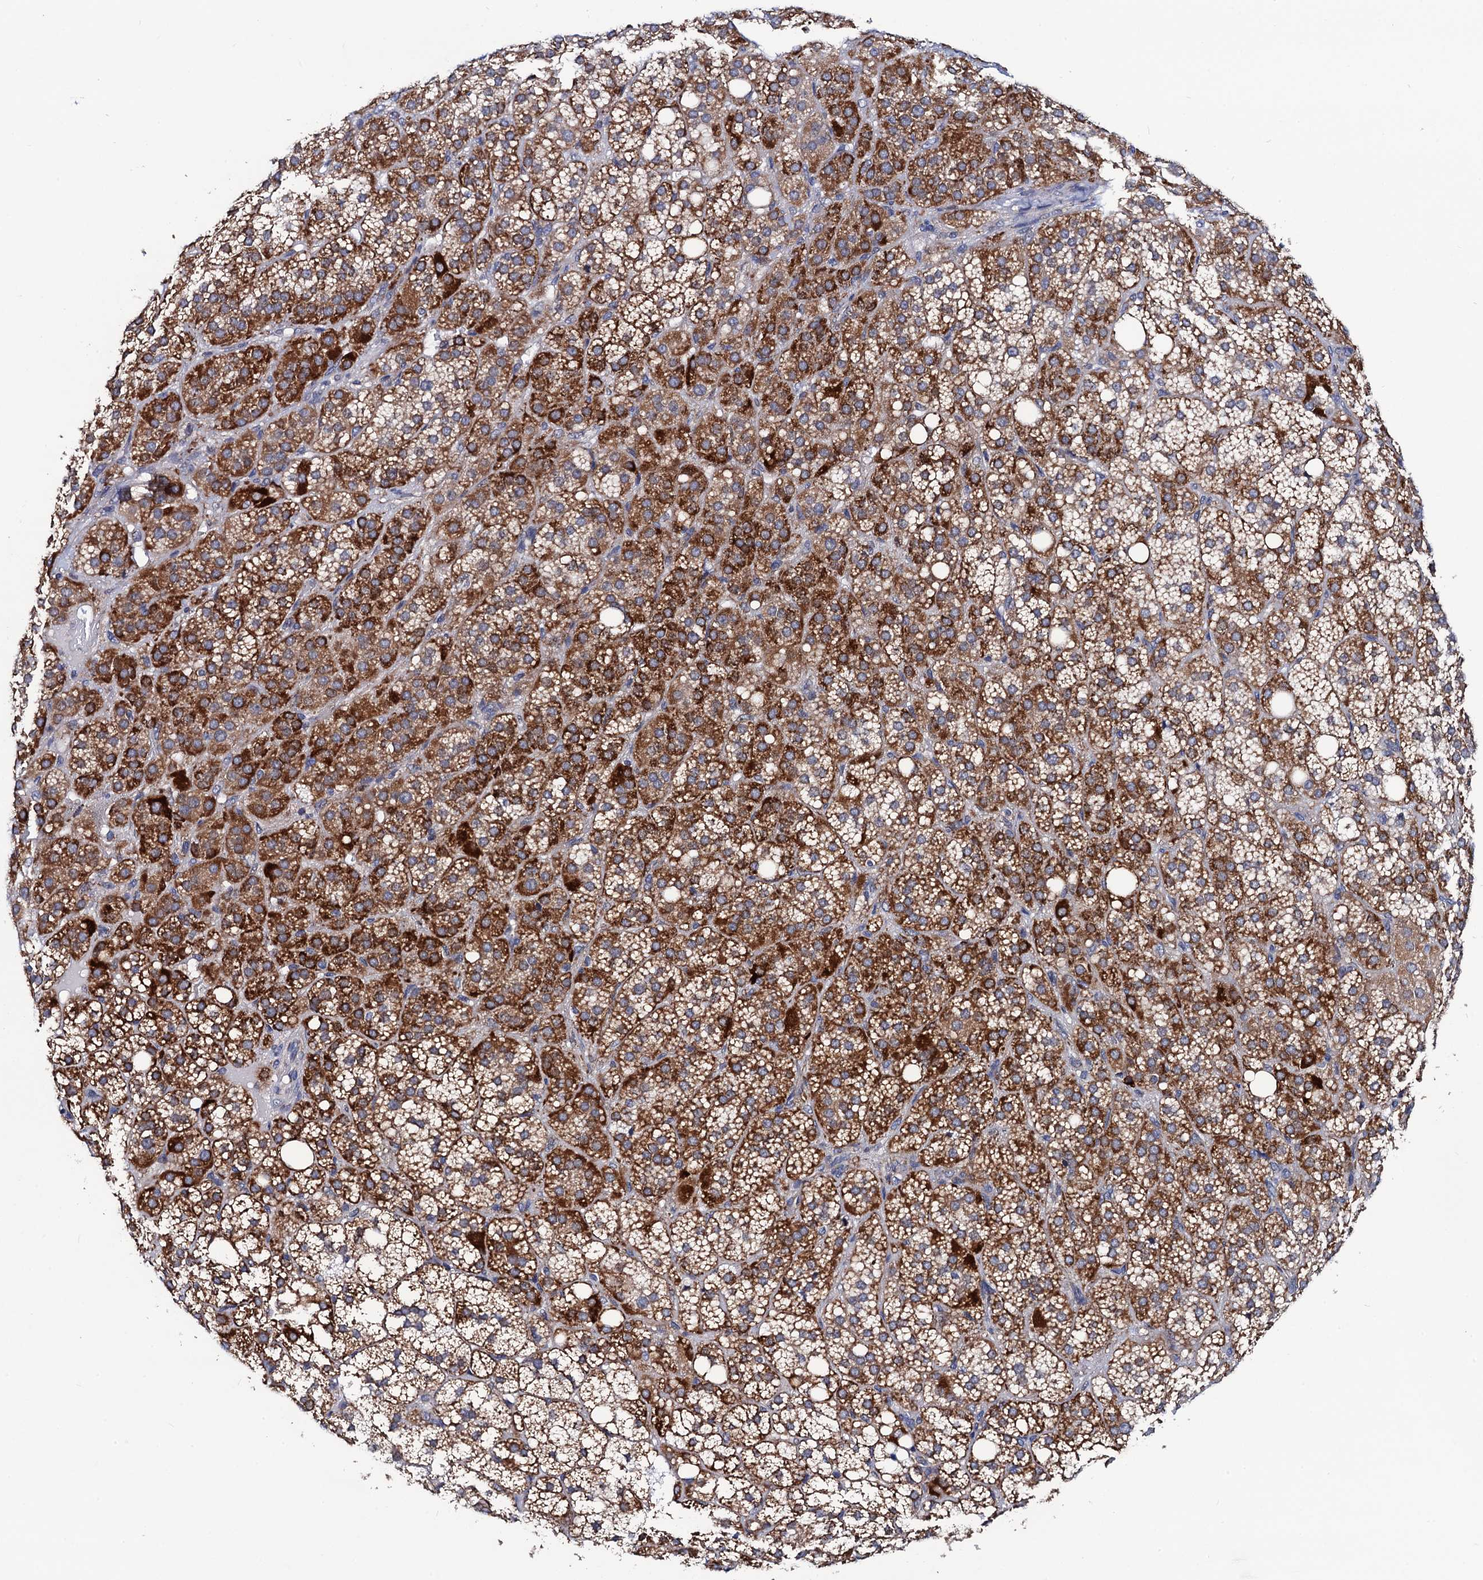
{"staining": {"intensity": "moderate", "quantity": ">75%", "location": "cytoplasmic/membranous"}, "tissue": "adrenal gland", "cell_type": "Glandular cells", "image_type": "normal", "snomed": [{"axis": "morphology", "description": "Normal tissue, NOS"}, {"axis": "topography", "description": "Adrenal gland"}], "caption": "Protein staining demonstrates moderate cytoplasmic/membranous positivity in about >75% of glandular cells in unremarkable adrenal gland.", "gene": "PTCD3", "patient": {"sex": "female", "age": 59}}